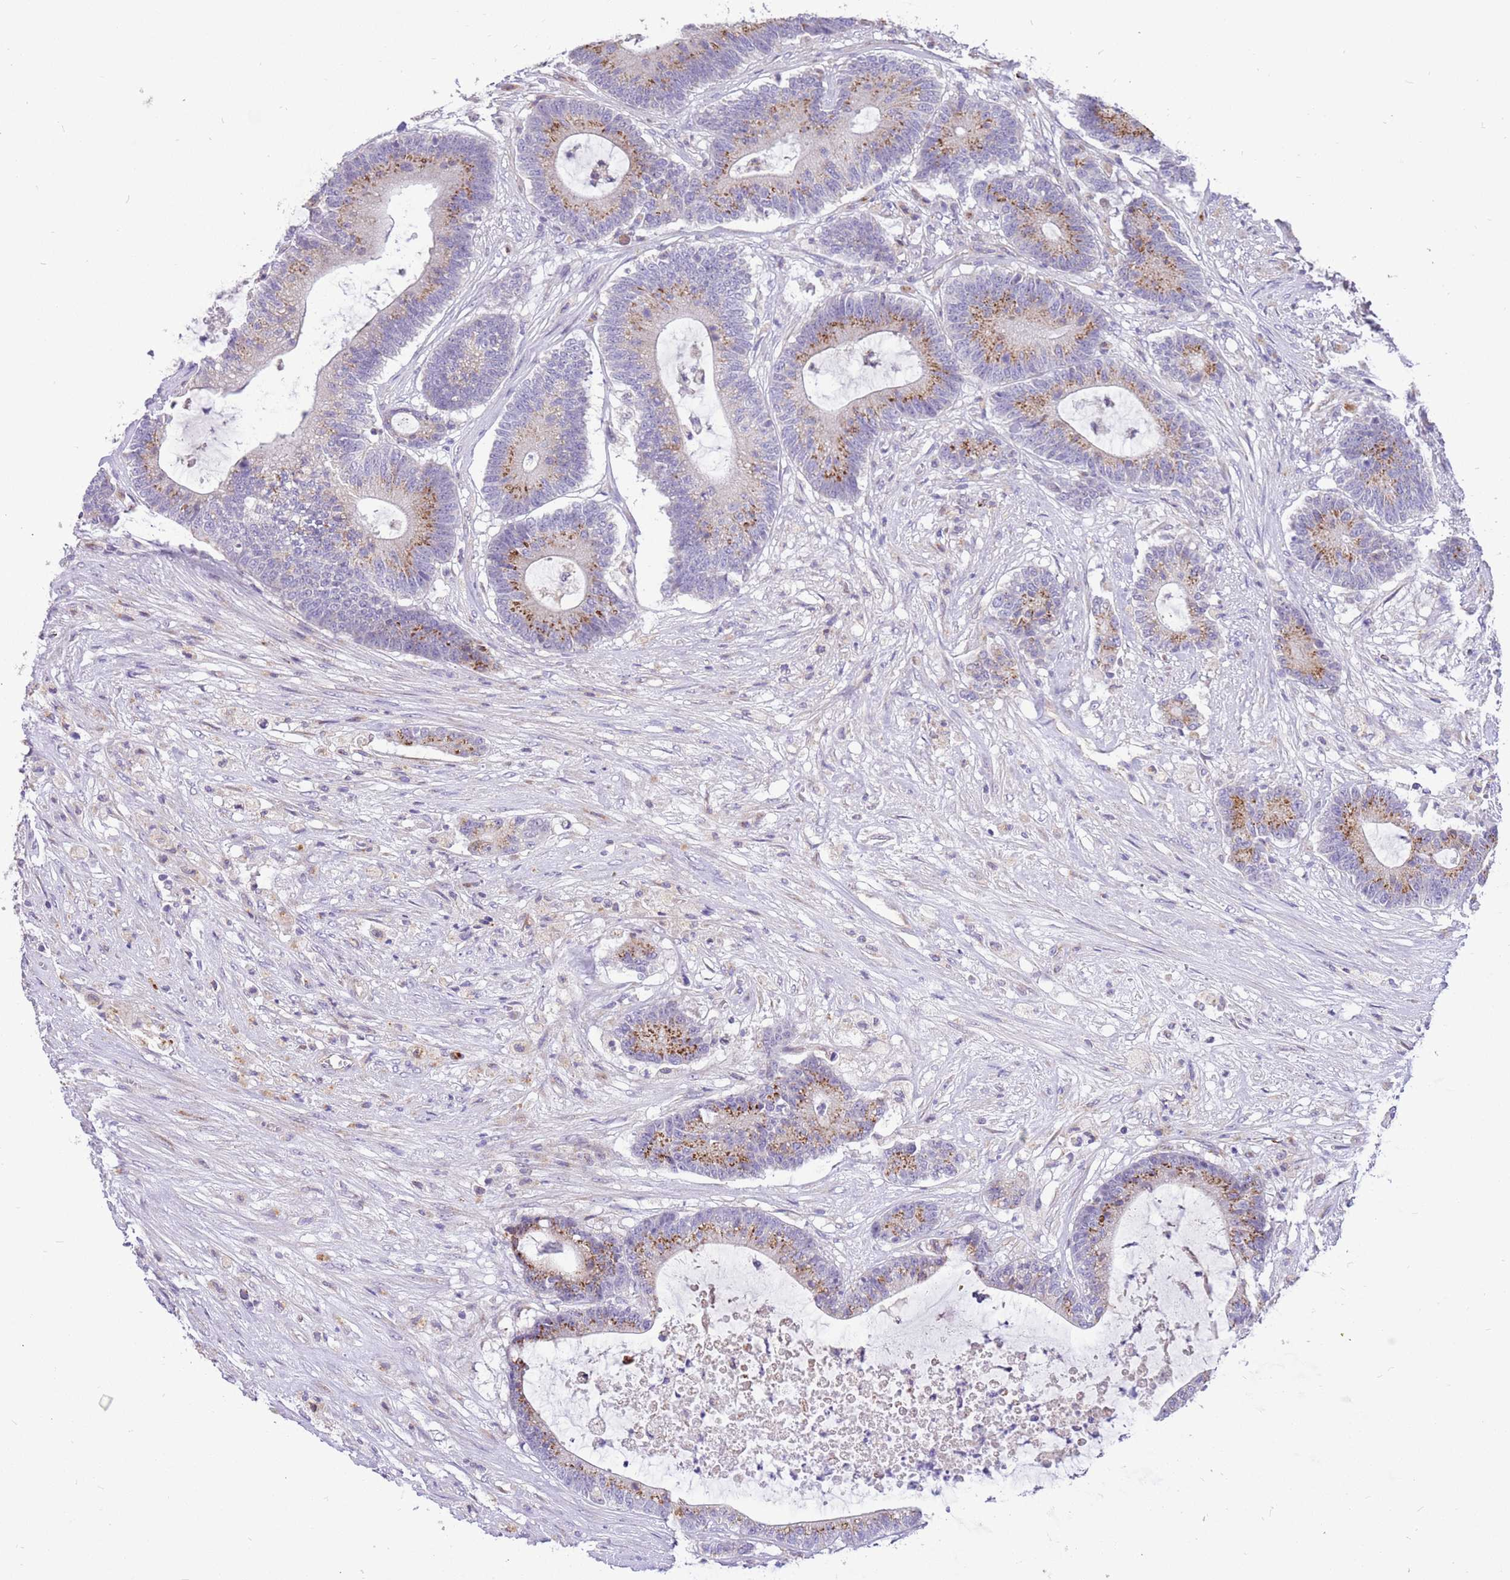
{"staining": {"intensity": "moderate", "quantity": "25%-75%", "location": "cytoplasmic/membranous"}, "tissue": "colorectal cancer", "cell_type": "Tumor cells", "image_type": "cancer", "snomed": [{"axis": "morphology", "description": "Adenocarcinoma, NOS"}, {"axis": "topography", "description": "Colon"}], "caption": "Brown immunohistochemical staining in colorectal cancer (adenocarcinoma) reveals moderate cytoplasmic/membranous positivity in about 25%-75% of tumor cells.", "gene": "COX17", "patient": {"sex": "female", "age": 84}}